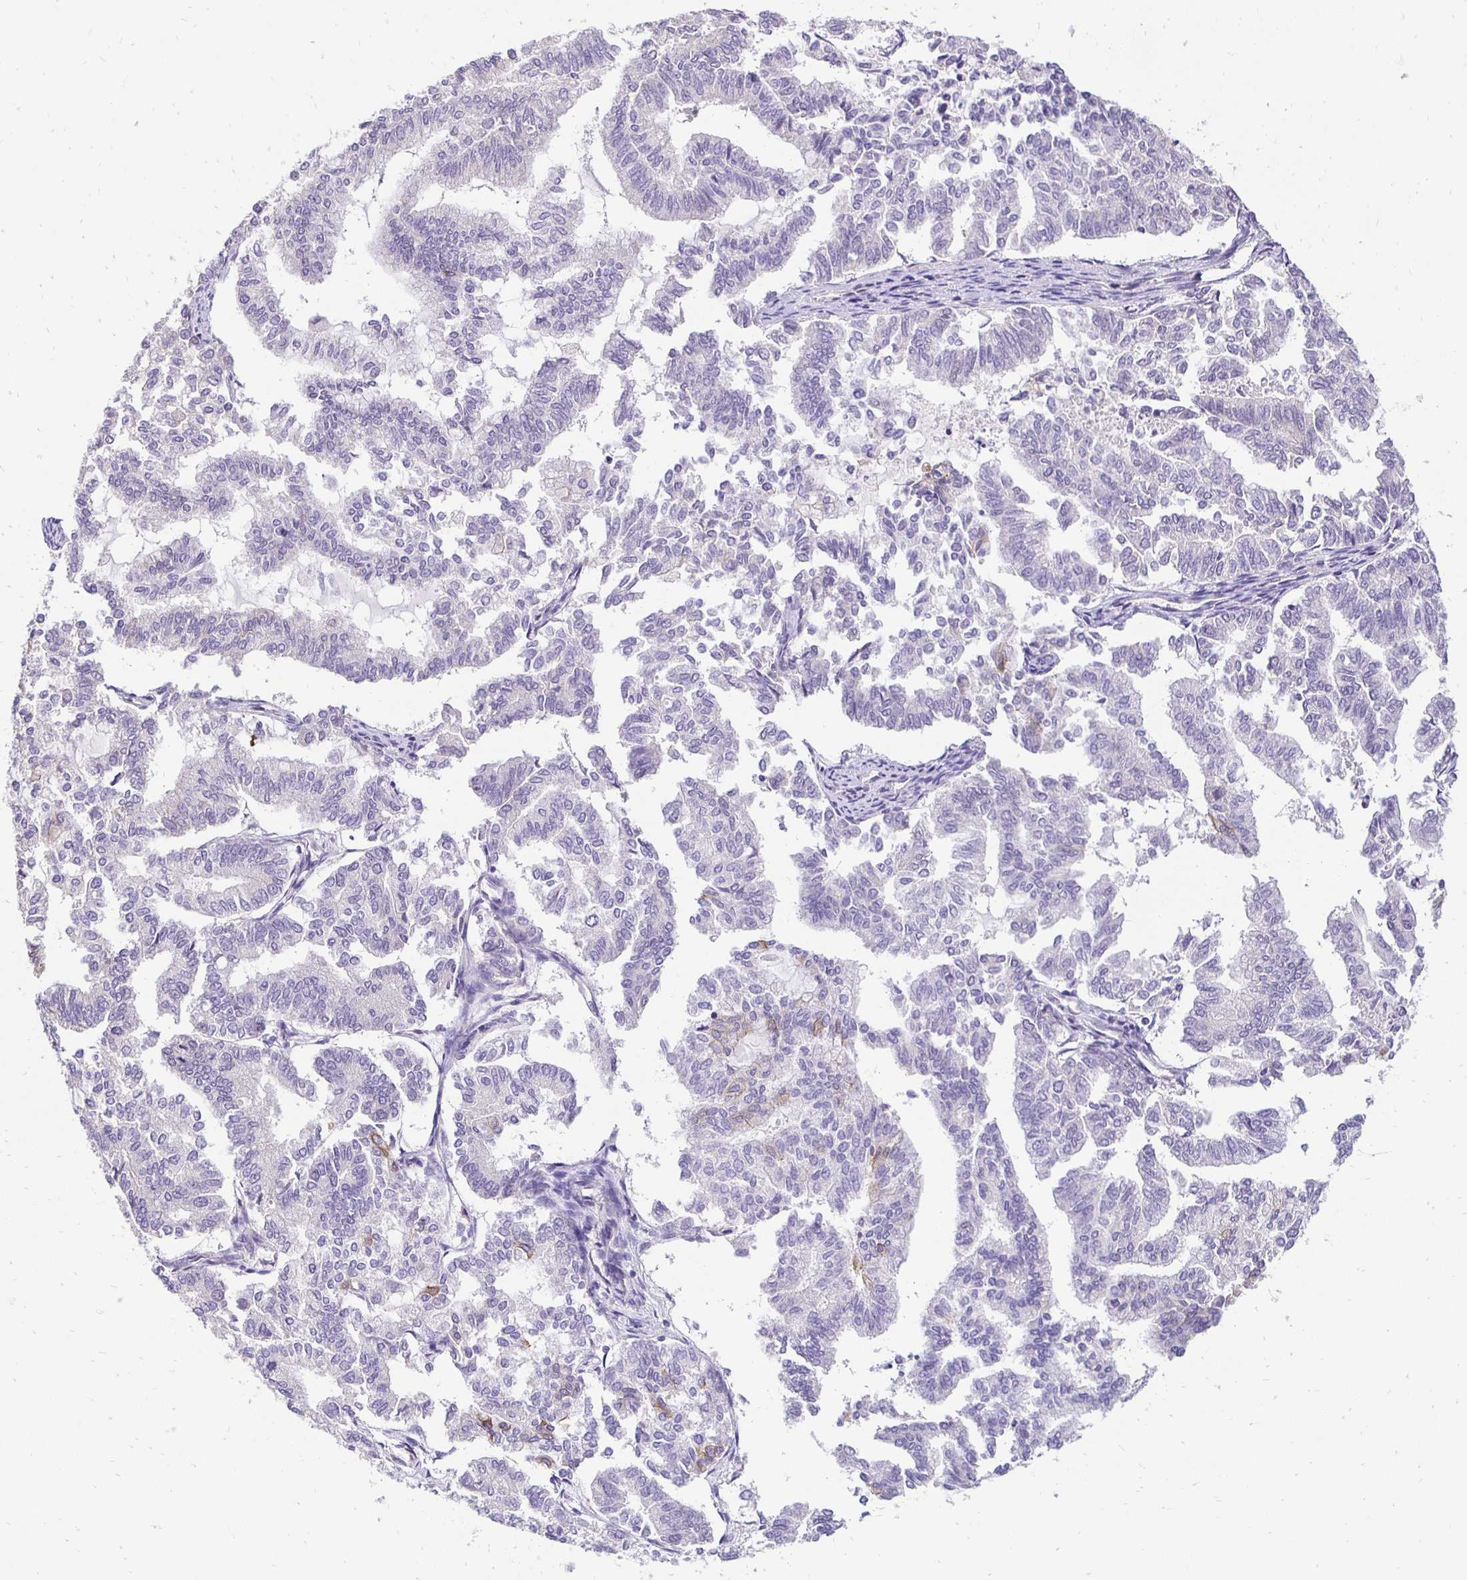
{"staining": {"intensity": "negative", "quantity": "none", "location": "none"}, "tissue": "endometrial cancer", "cell_type": "Tumor cells", "image_type": "cancer", "snomed": [{"axis": "morphology", "description": "Adenocarcinoma, NOS"}, {"axis": "topography", "description": "Endometrium"}], "caption": "High power microscopy histopathology image of an IHC image of endometrial adenocarcinoma, revealing no significant positivity in tumor cells.", "gene": "SLC9A1", "patient": {"sex": "female", "age": 79}}